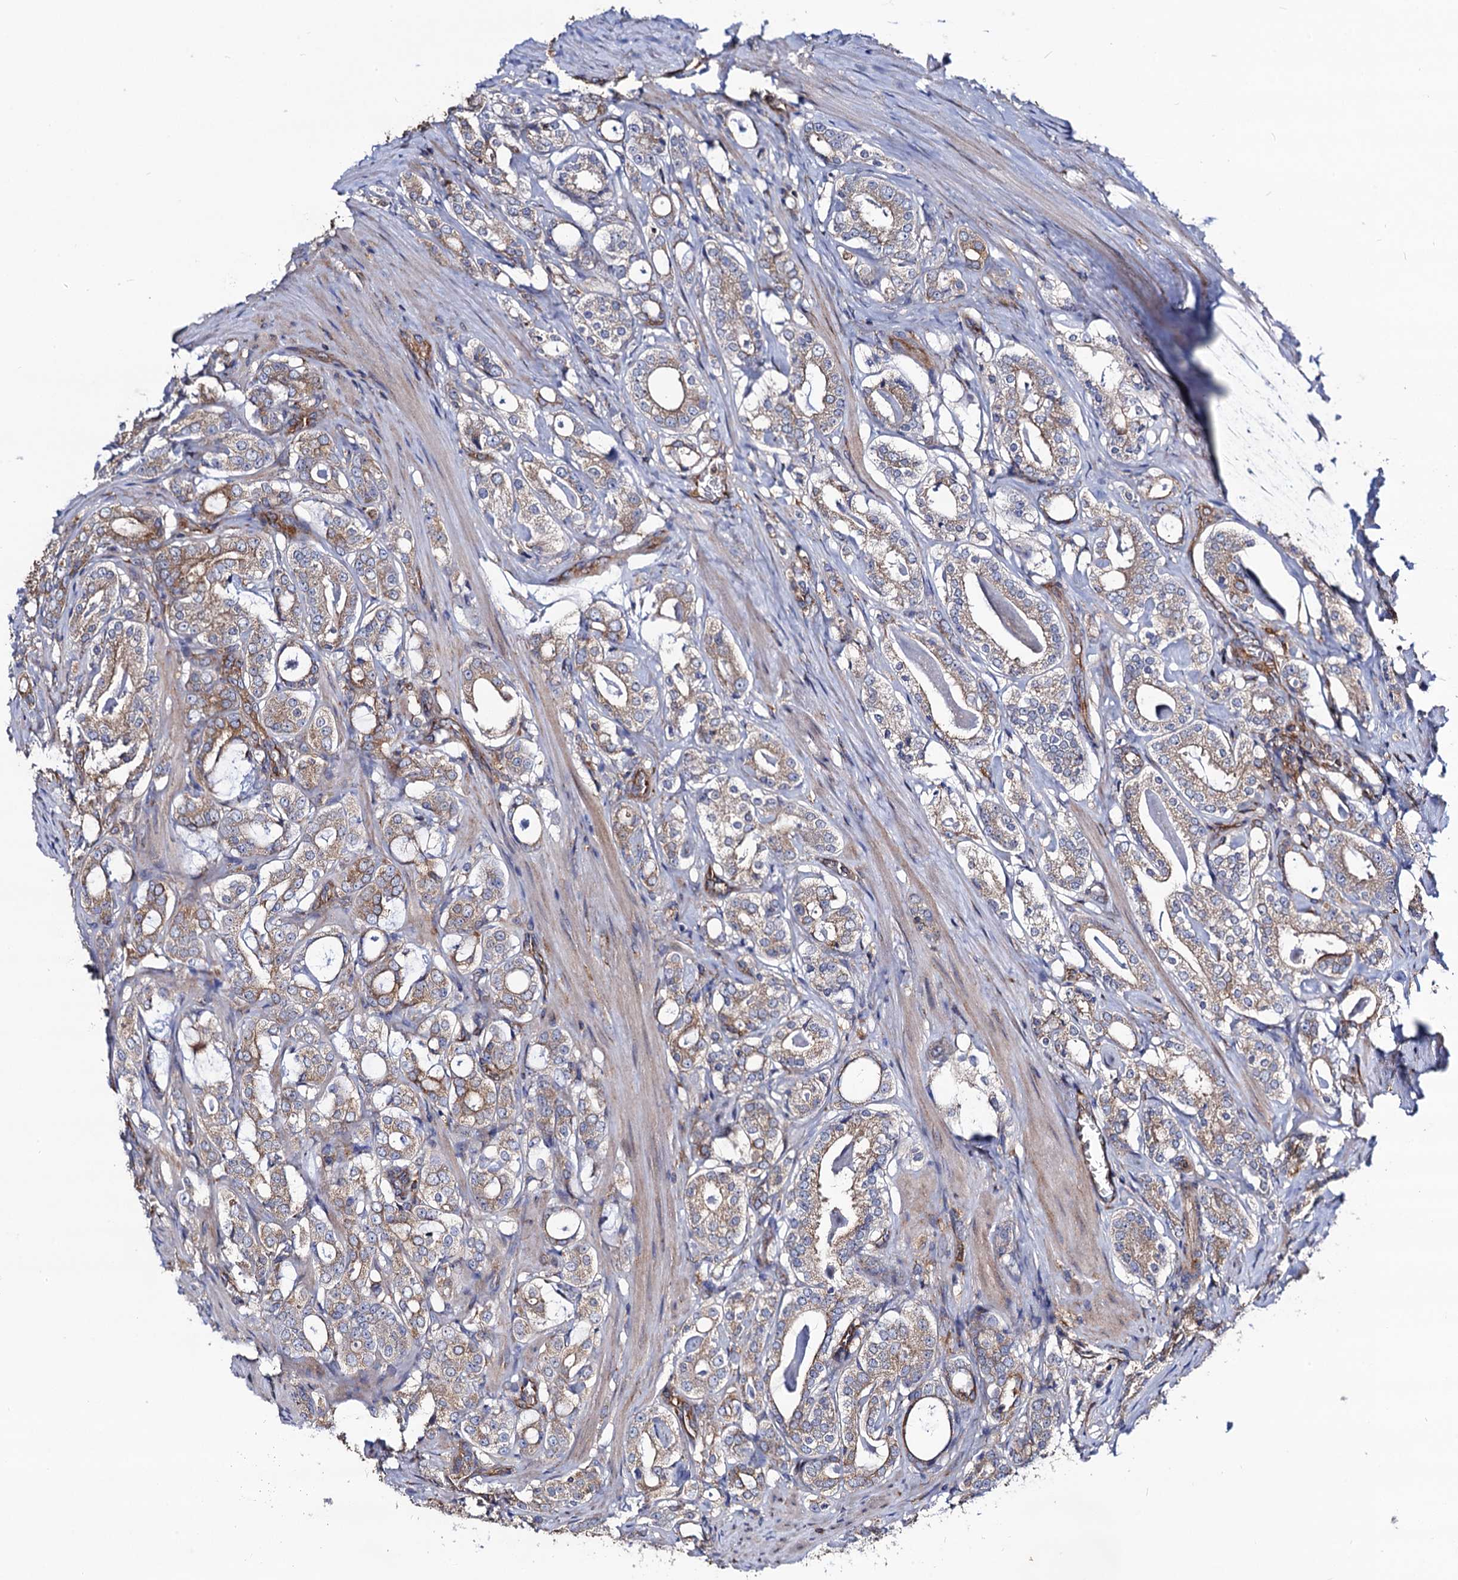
{"staining": {"intensity": "moderate", "quantity": "<25%", "location": "cytoplasmic/membranous"}, "tissue": "prostate cancer", "cell_type": "Tumor cells", "image_type": "cancer", "snomed": [{"axis": "morphology", "description": "Adenocarcinoma, High grade"}, {"axis": "topography", "description": "Prostate"}], "caption": "Moderate cytoplasmic/membranous protein staining is seen in about <25% of tumor cells in prostate cancer. (DAB IHC, brown staining for protein, blue staining for nuclei).", "gene": "DYDC1", "patient": {"sex": "male", "age": 63}}